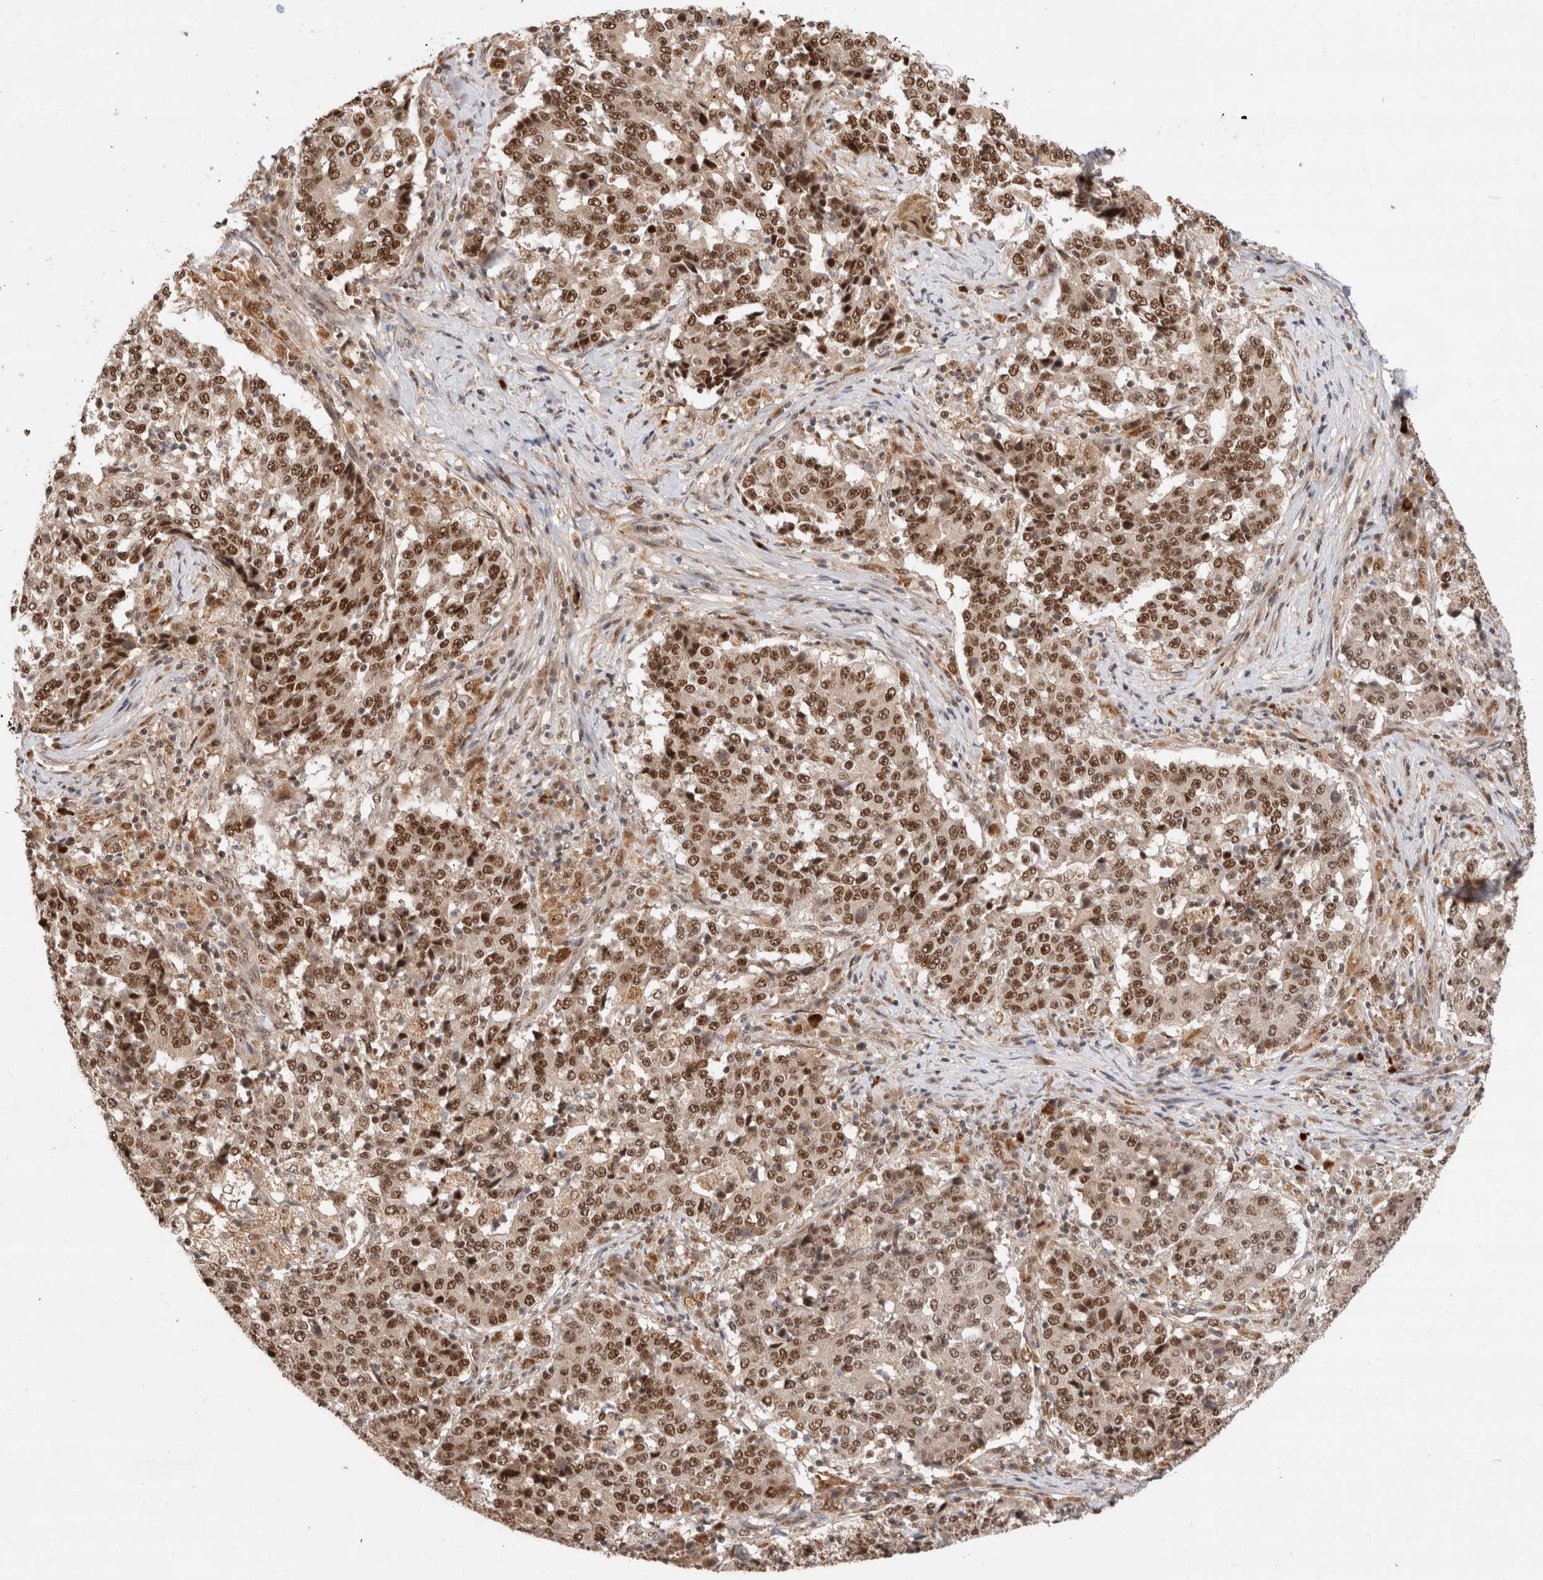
{"staining": {"intensity": "moderate", "quantity": ">75%", "location": "nuclear"}, "tissue": "stomach cancer", "cell_type": "Tumor cells", "image_type": "cancer", "snomed": [{"axis": "morphology", "description": "Adenocarcinoma, NOS"}, {"axis": "topography", "description": "Stomach"}], "caption": "Immunohistochemical staining of stomach cancer (adenocarcinoma) demonstrates moderate nuclear protein positivity in about >75% of tumor cells.", "gene": "MPHOSPH6", "patient": {"sex": "male", "age": 59}}